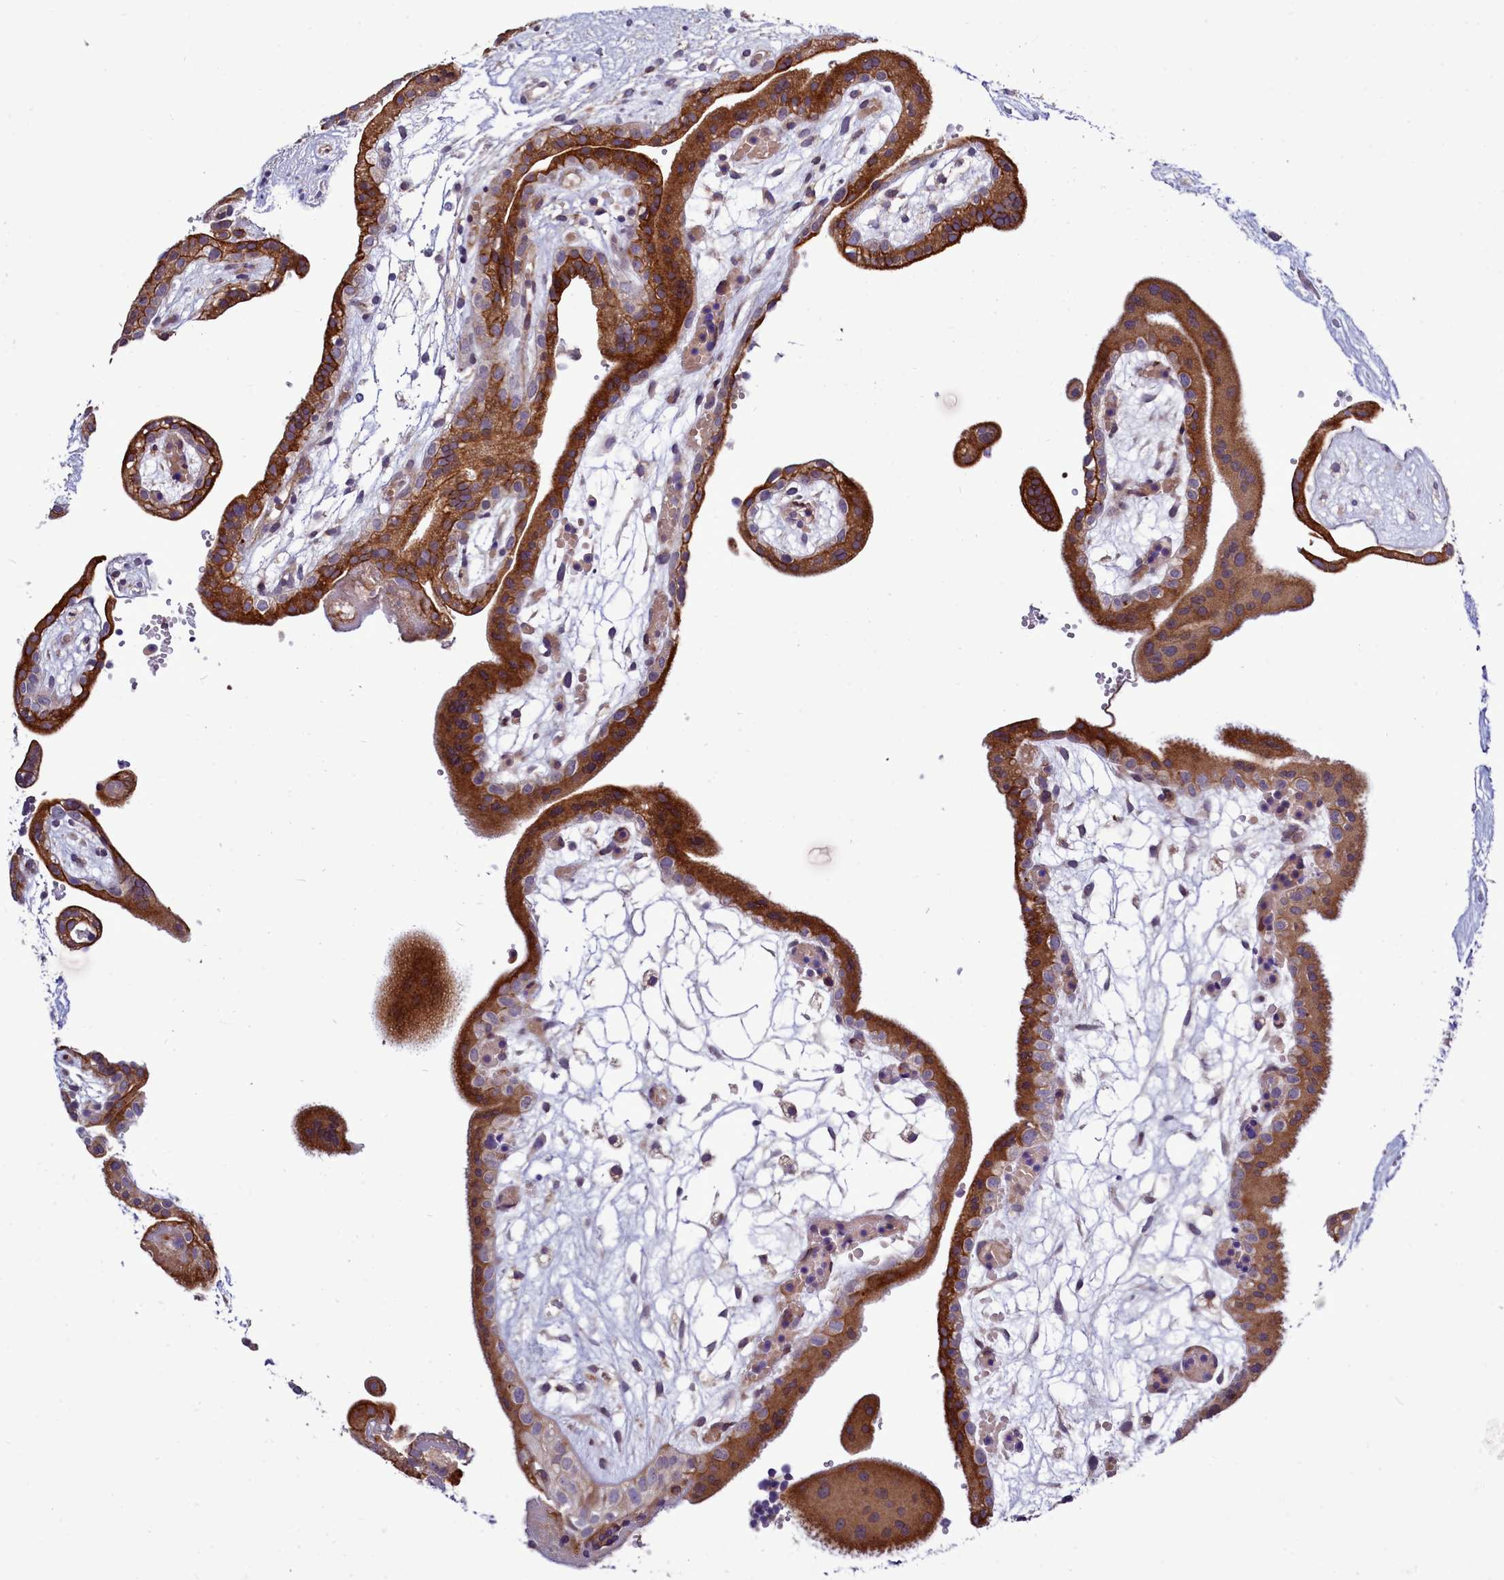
{"staining": {"intensity": "moderate", "quantity": ">75%", "location": "cytoplasmic/membranous"}, "tissue": "placenta", "cell_type": "Decidual cells", "image_type": "normal", "snomed": [{"axis": "morphology", "description": "Normal tissue, NOS"}, {"axis": "topography", "description": "Placenta"}], "caption": "DAB immunohistochemical staining of normal placenta shows moderate cytoplasmic/membranous protein positivity in approximately >75% of decidual cells. The staining was performed using DAB, with brown indicating positive protein expression. Nuclei are stained blue with hematoxylin.", "gene": "RAPGEF4", "patient": {"sex": "female", "age": 18}}